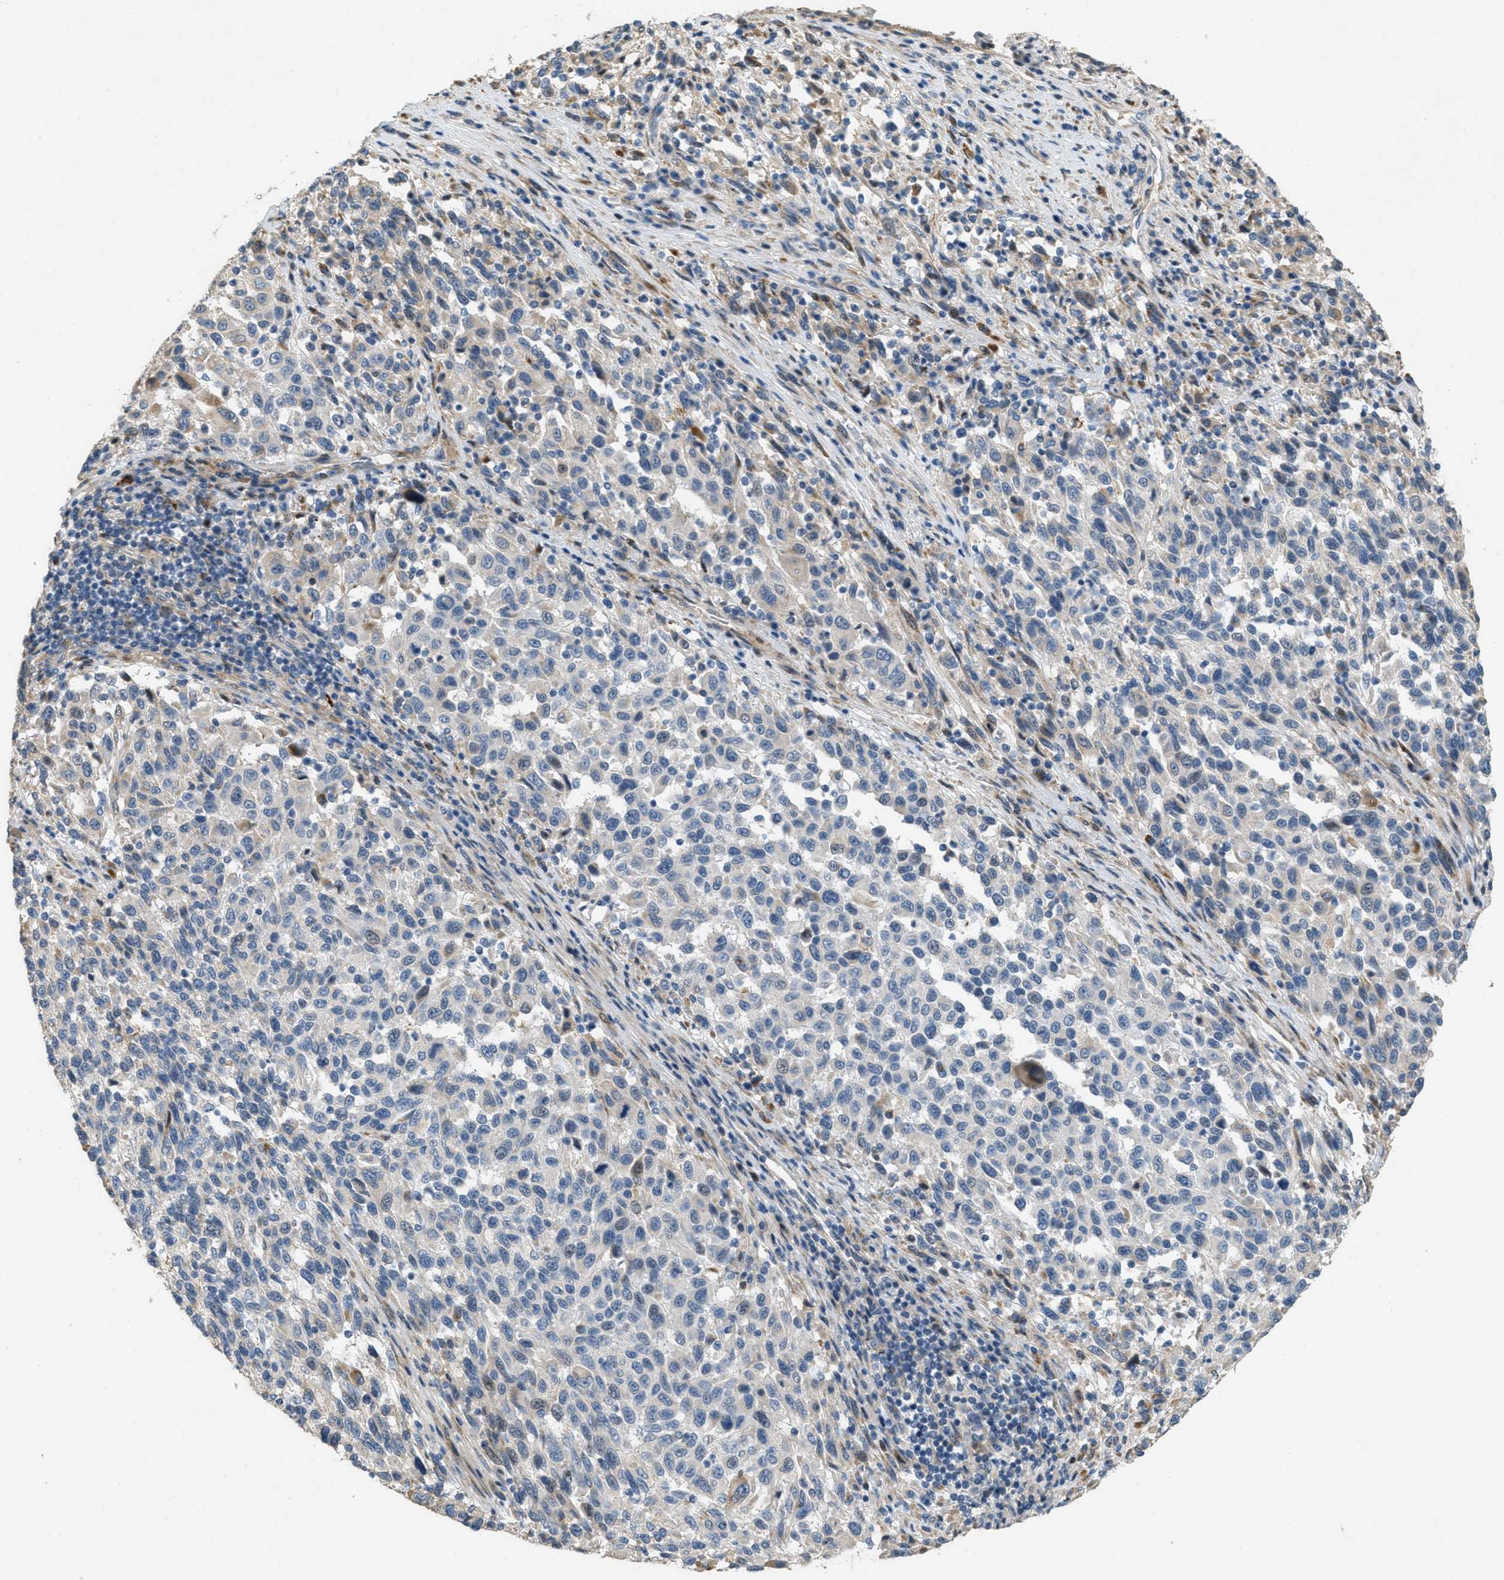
{"staining": {"intensity": "negative", "quantity": "none", "location": "none"}, "tissue": "melanoma", "cell_type": "Tumor cells", "image_type": "cancer", "snomed": [{"axis": "morphology", "description": "Malignant melanoma, Metastatic site"}, {"axis": "topography", "description": "Lymph node"}], "caption": "An IHC photomicrograph of melanoma is shown. There is no staining in tumor cells of melanoma.", "gene": "ADCY5", "patient": {"sex": "male", "age": 61}}